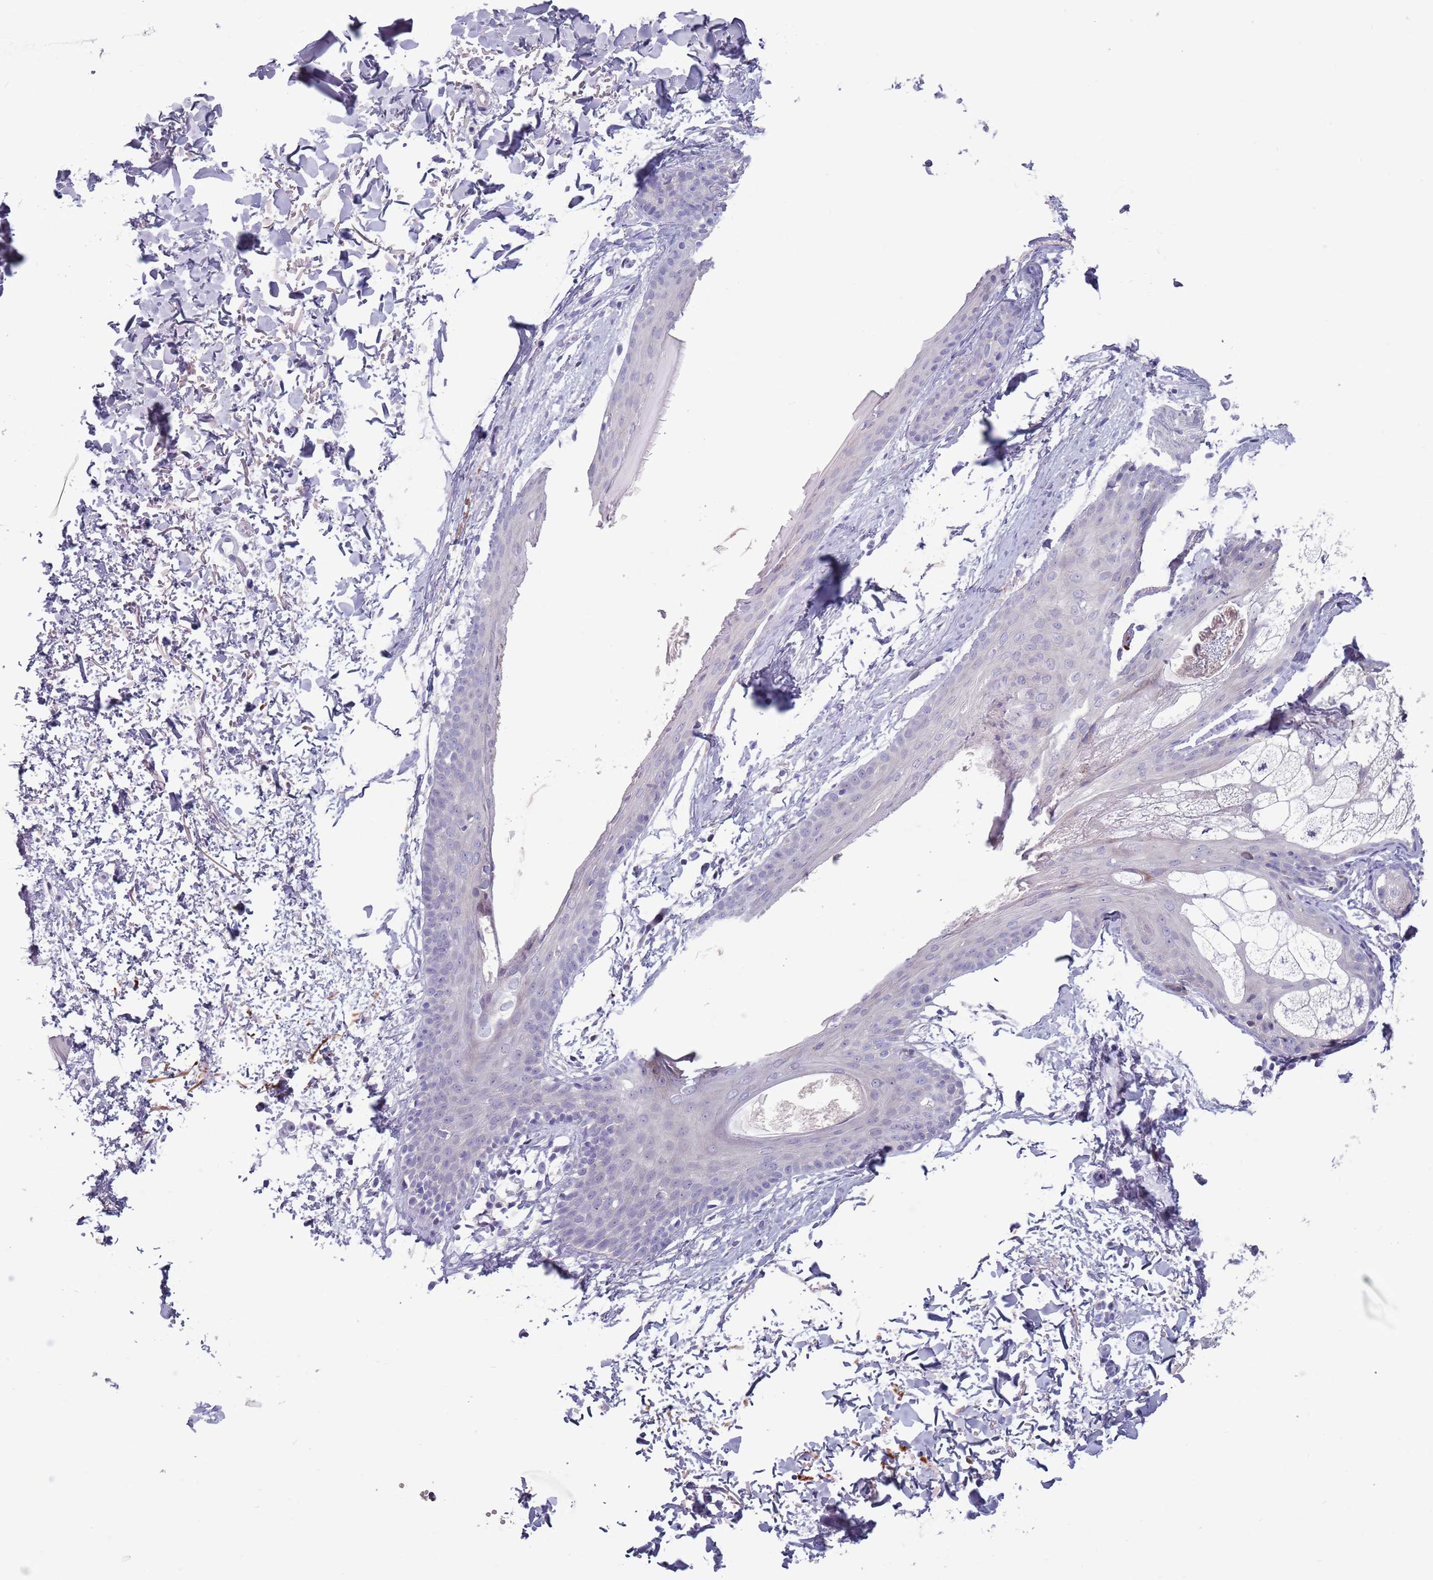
{"staining": {"intensity": "negative", "quantity": "none", "location": "none"}, "tissue": "skin", "cell_type": "Fibroblasts", "image_type": "normal", "snomed": [{"axis": "morphology", "description": "Normal tissue, NOS"}, {"axis": "topography", "description": "Skin"}], "caption": "IHC photomicrograph of unremarkable skin stained for a protein (brown), which shows no staining in fibroblasts.", "gene": "LTB", "patient": {"sex": "male", "age": 66}}